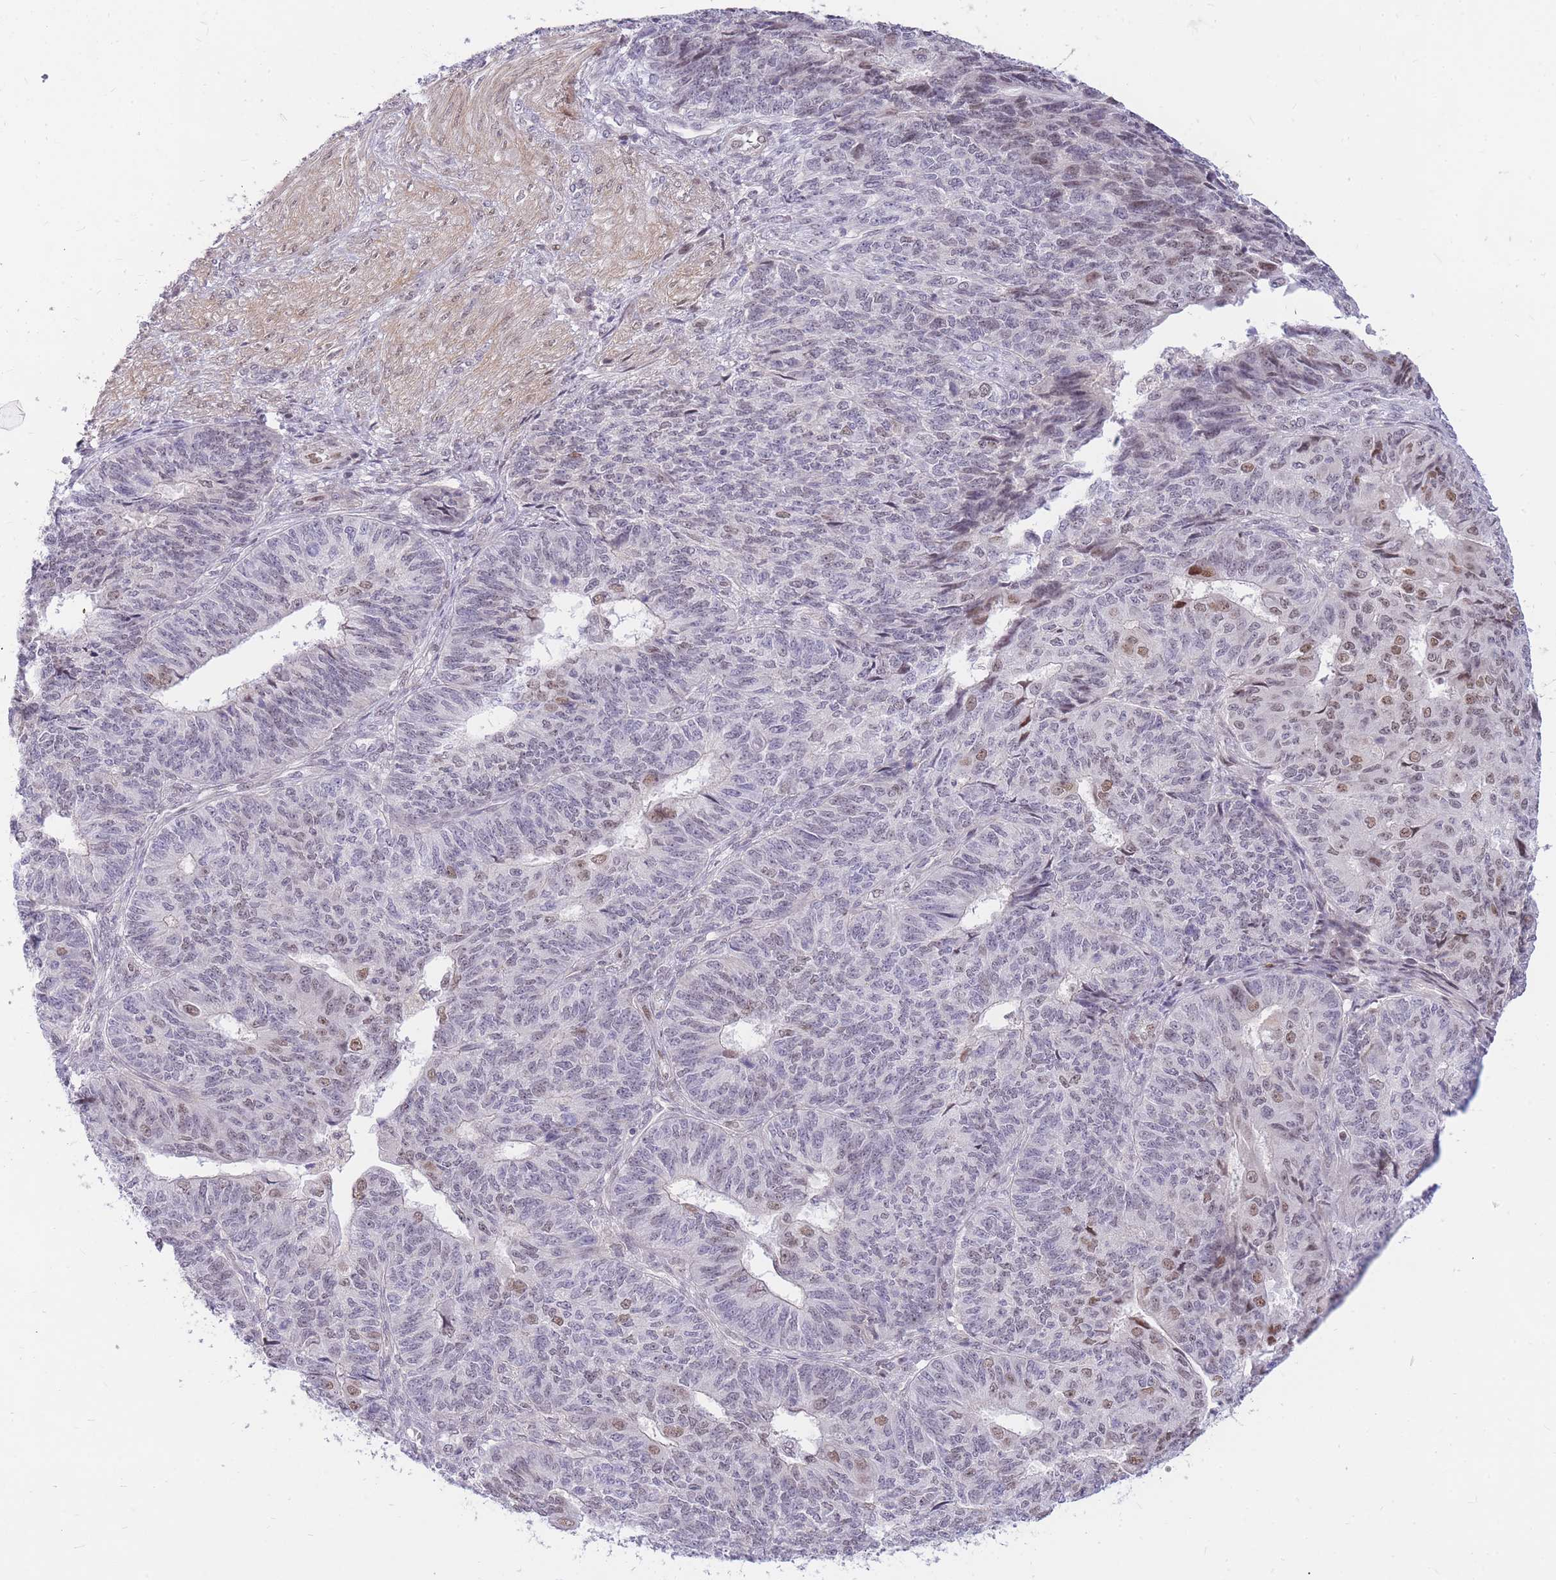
{"staining": {"intensity": "moderate", "quantity": "25%-75%", "location": "nuclear"}, "tissue": "endometrial cancer", "cell_type": "Tumor cells", "image_type": "cancer", "snomed": [{"axis": "morphology", "description": "Adenocarcinoma, NOS"}, {"axis": "topography", "description": "Endometrium"}], "caption": "Immunohistochemistry (IHC) (DAB) staining of human adenocarcinoma (endometrial) exhibits moderate nuclear protein staining in approximately 25%-75% of tumor cells. (DAB (3,3'-diaminobenzidine) IHC with brightfield microscopy, high magnification).", "gene": "TLE2", "patient": {"sex": "female", "age": 32}}